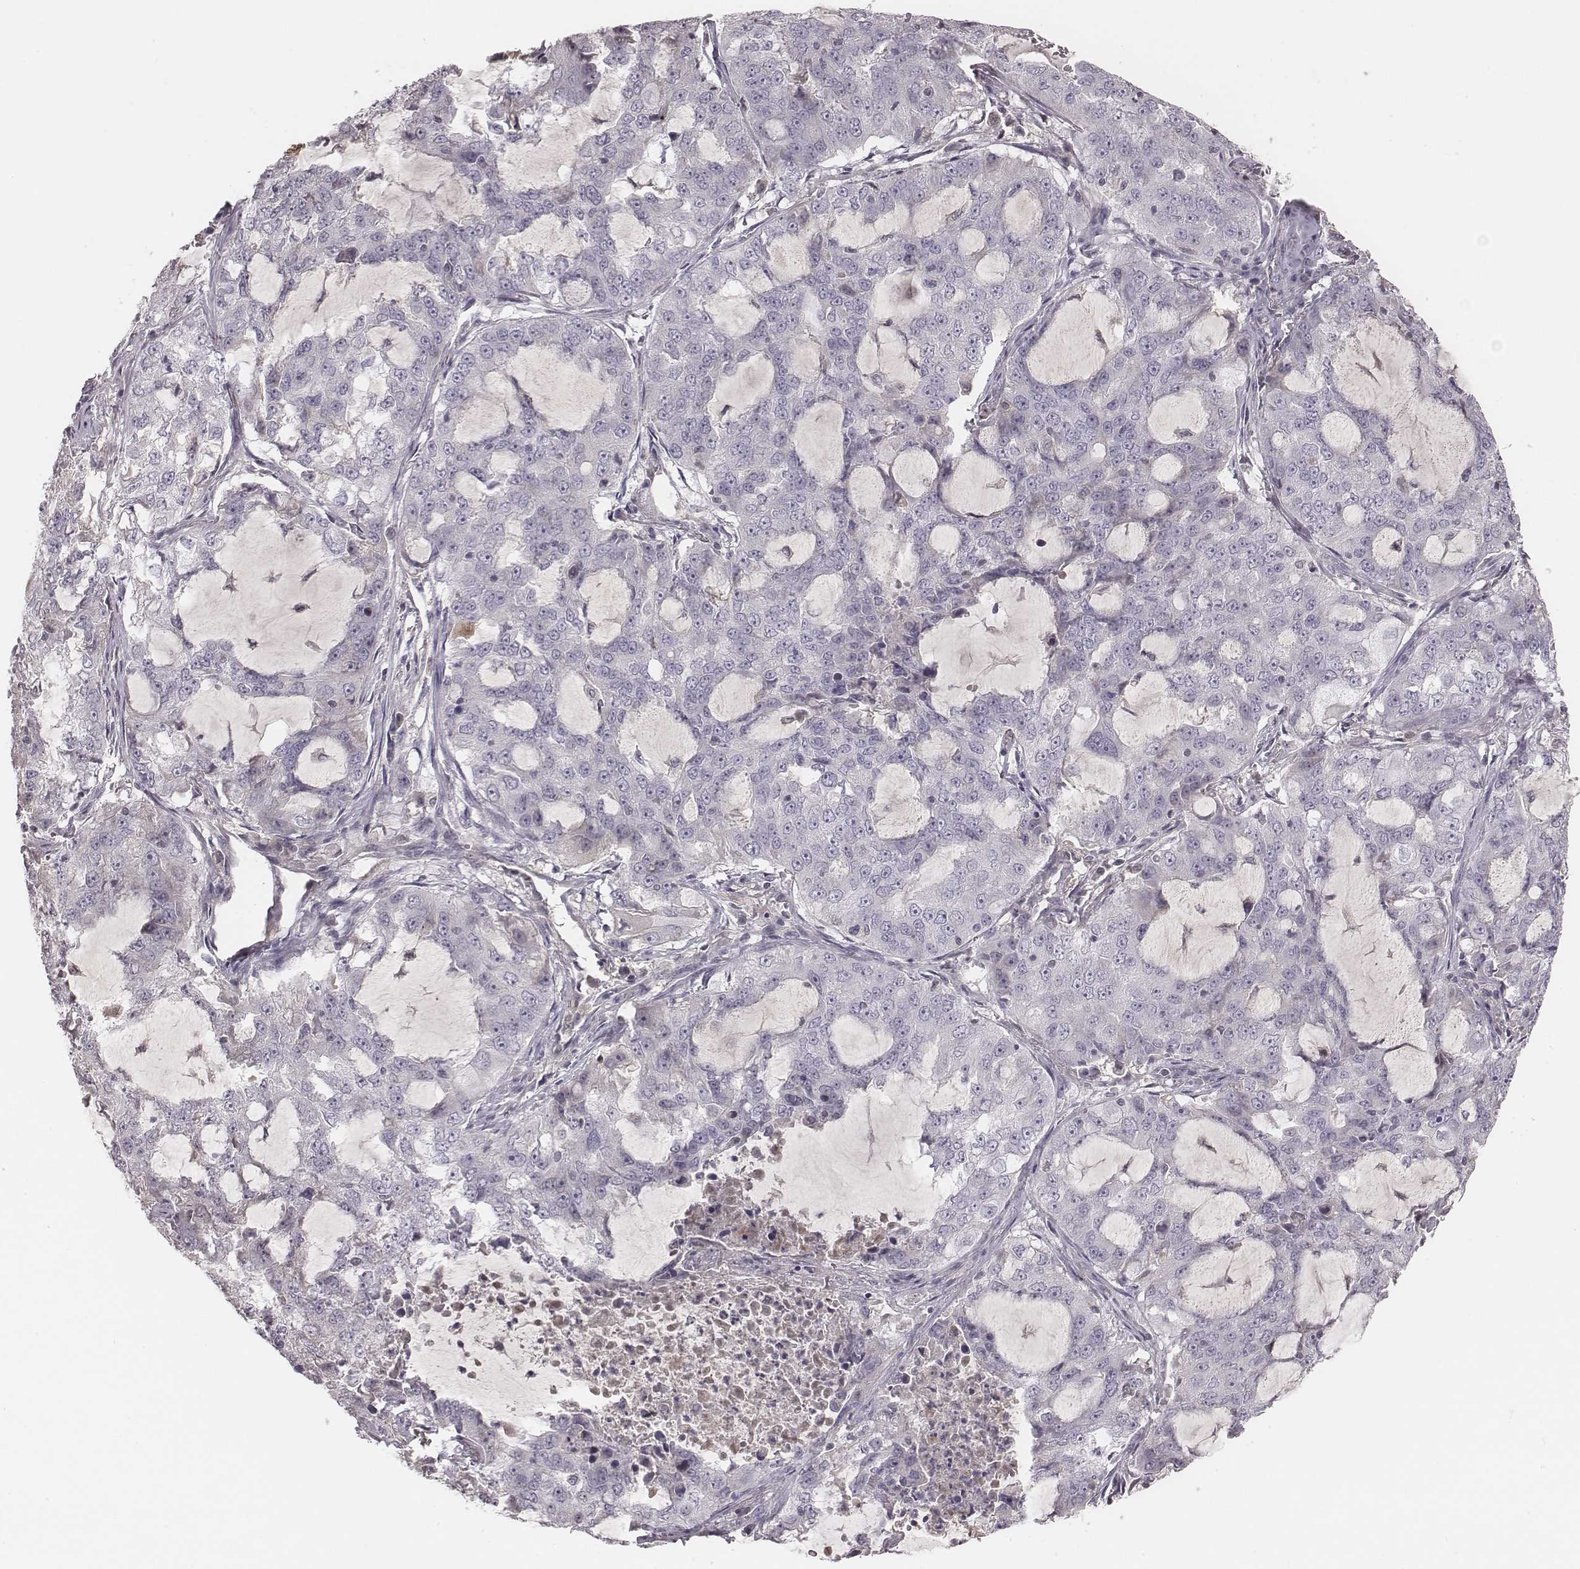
{"staining": {"intensity": "negative", "quantity": "none", "location": "none"}, "tissue": "lung cancer", "cell_type": "Tumor cells", "image_type": "cancer", "snomed": [{"axis": "morphology", "description": "Adenocarcinoma, NOS"}, {"axis": "topography", "description": "Lung"}], "caption": "This is a micrograph of immunohistochemistry staining of lung cancer (adenocarcinoma), which shows no expression in tumor cells. (Stains: DAB IHC with hematoxylin counter stain, Microscopy: brightfield microscopy at high magnification).", "gene": "TLX3", "patient": {"sex": "female", "age": 61}}